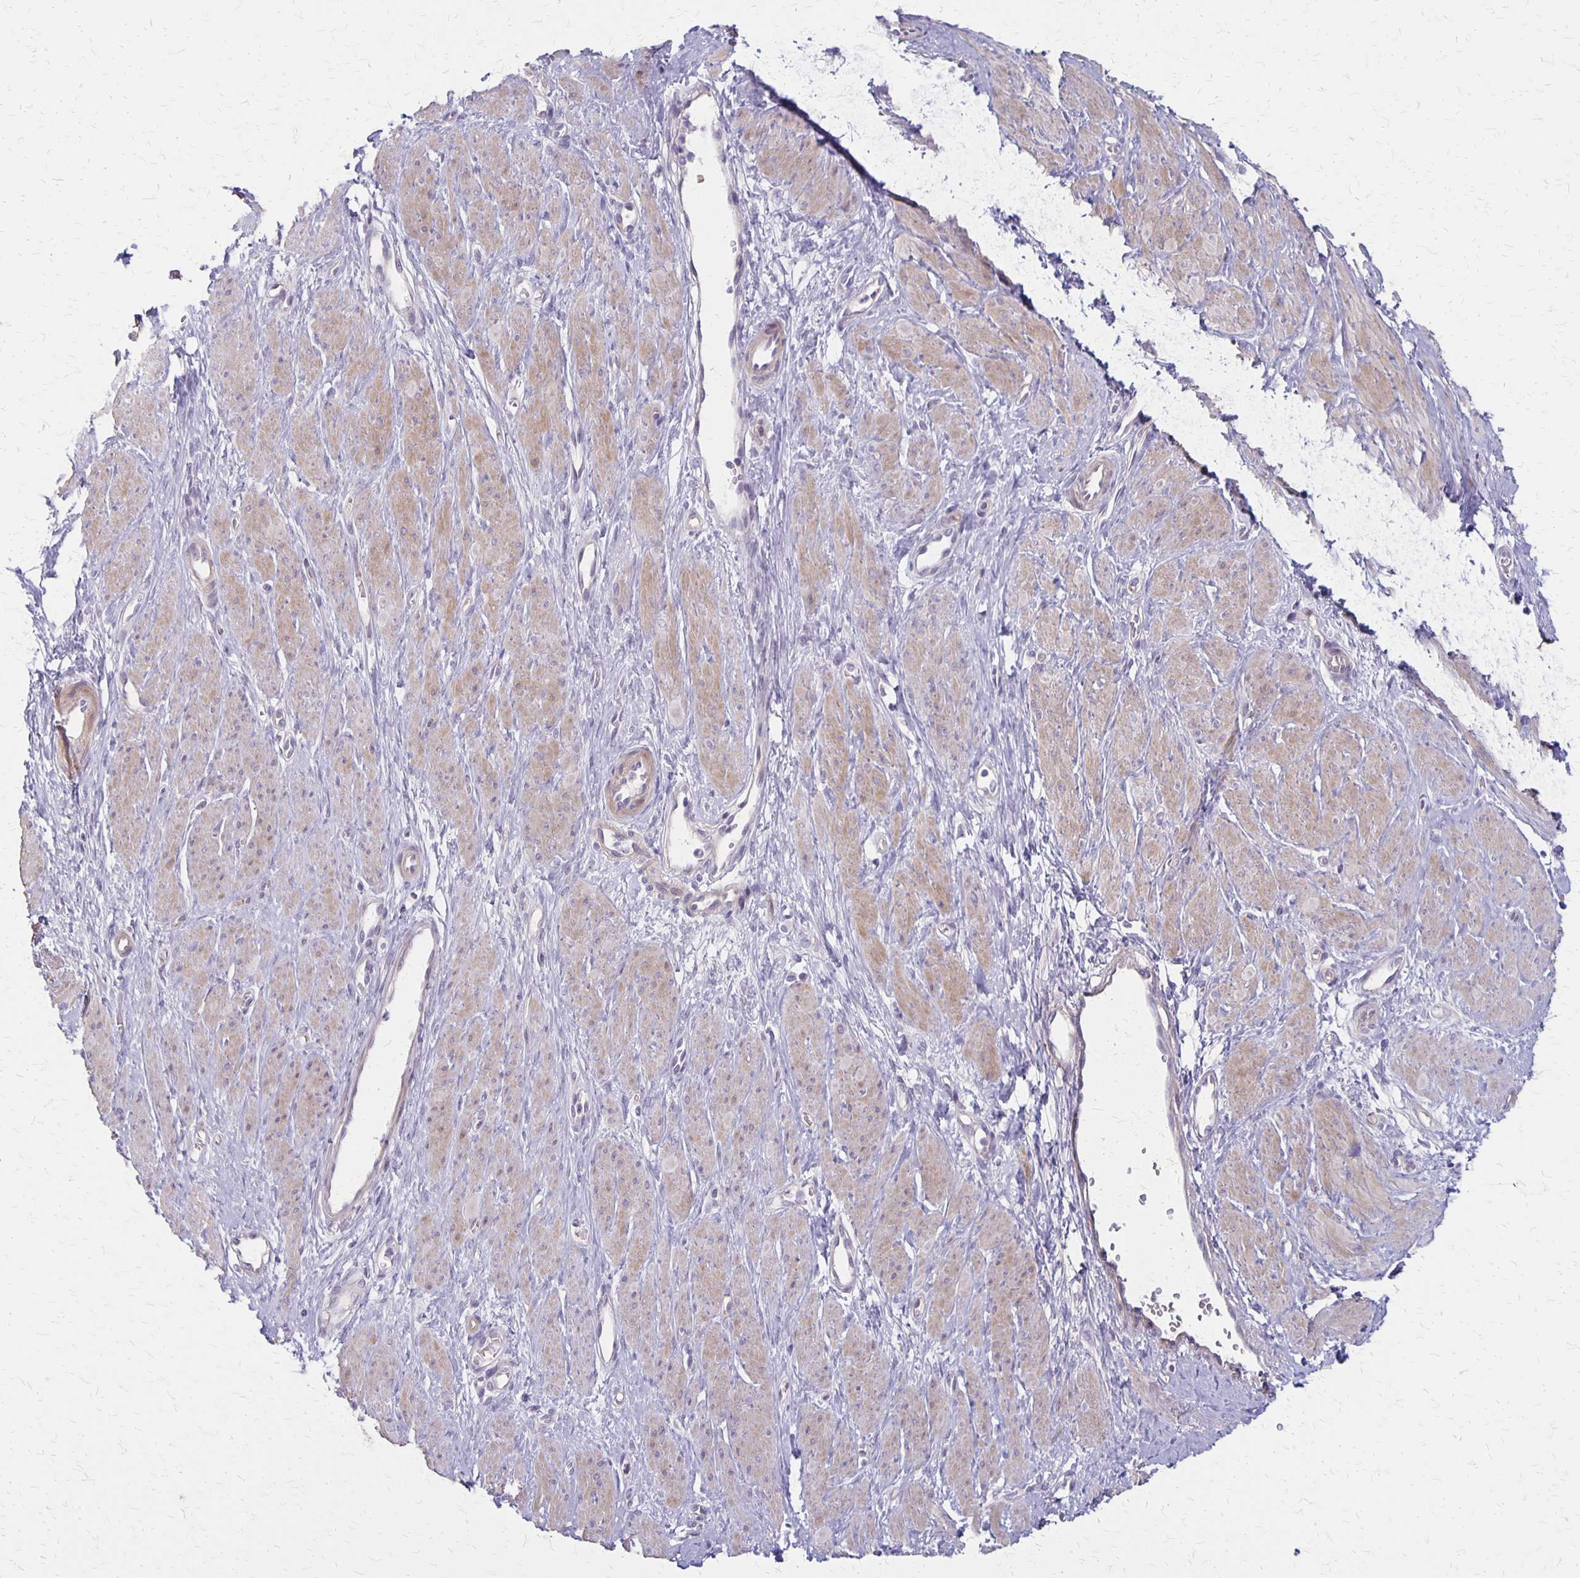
{"staining": {"intensity": "weak", "quantity": "25%-75%", "location": "cytoplasmic/membranous"}, "tissue": "smooth muscle", "cell_type": "Smooth muscle cells", "image_type": "normal", "snomed": [{"axis": "morphology", "description": "Normal tissue, NOS"}, {"axis": "topography", "description": "Smooth muscle"}, {"axis": "topography", "description": "Uterus"}], "caption": "IHC micrograph of unremarkable smooth muscle stained for a protein (brown), which exhibits low levels of weak cytoplasmic/membranous positivity in about 25%-75% of smooth muscle cells.", "gene": "HOMER1", "patient": {"sex": "female", "age": 39}}